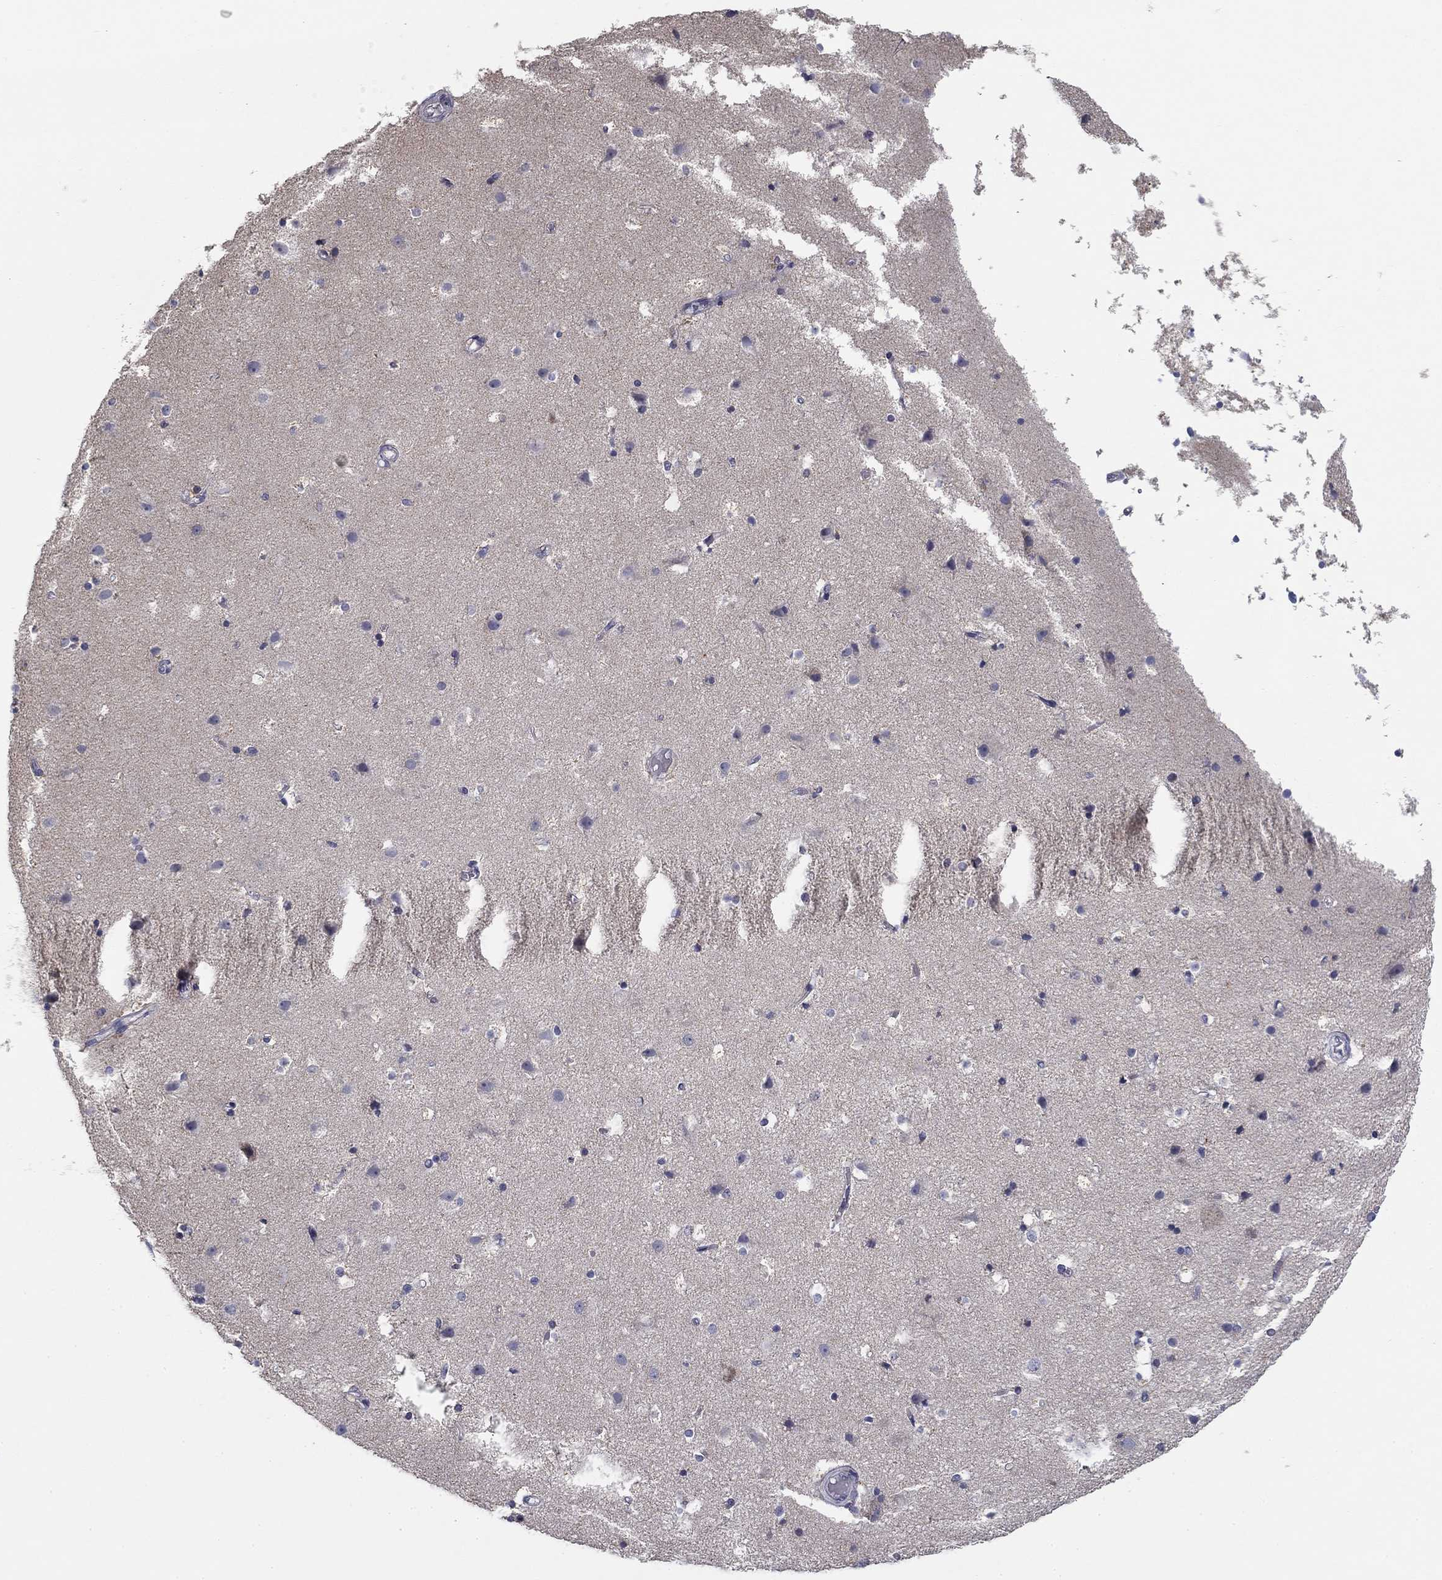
{"staining": {"intensity": "negative", "quantity": "none", "location": "none"}, "tissue": "cerebral cortex", "cell_type": "Endothelial cells", "image_type": "normal", "snomed": [{"axis": "morphology", "description": "Normal tissue, NOS"}, {"axis": "topography", "description": "Cerebral cortex"}], "caption": "Immunohistochemistry (IHC) of benign human cerebral cortex displays no positivity in endothelial cells.", "gene": "SLC2A9", "patient": {"sex": "female", "age": 52}}